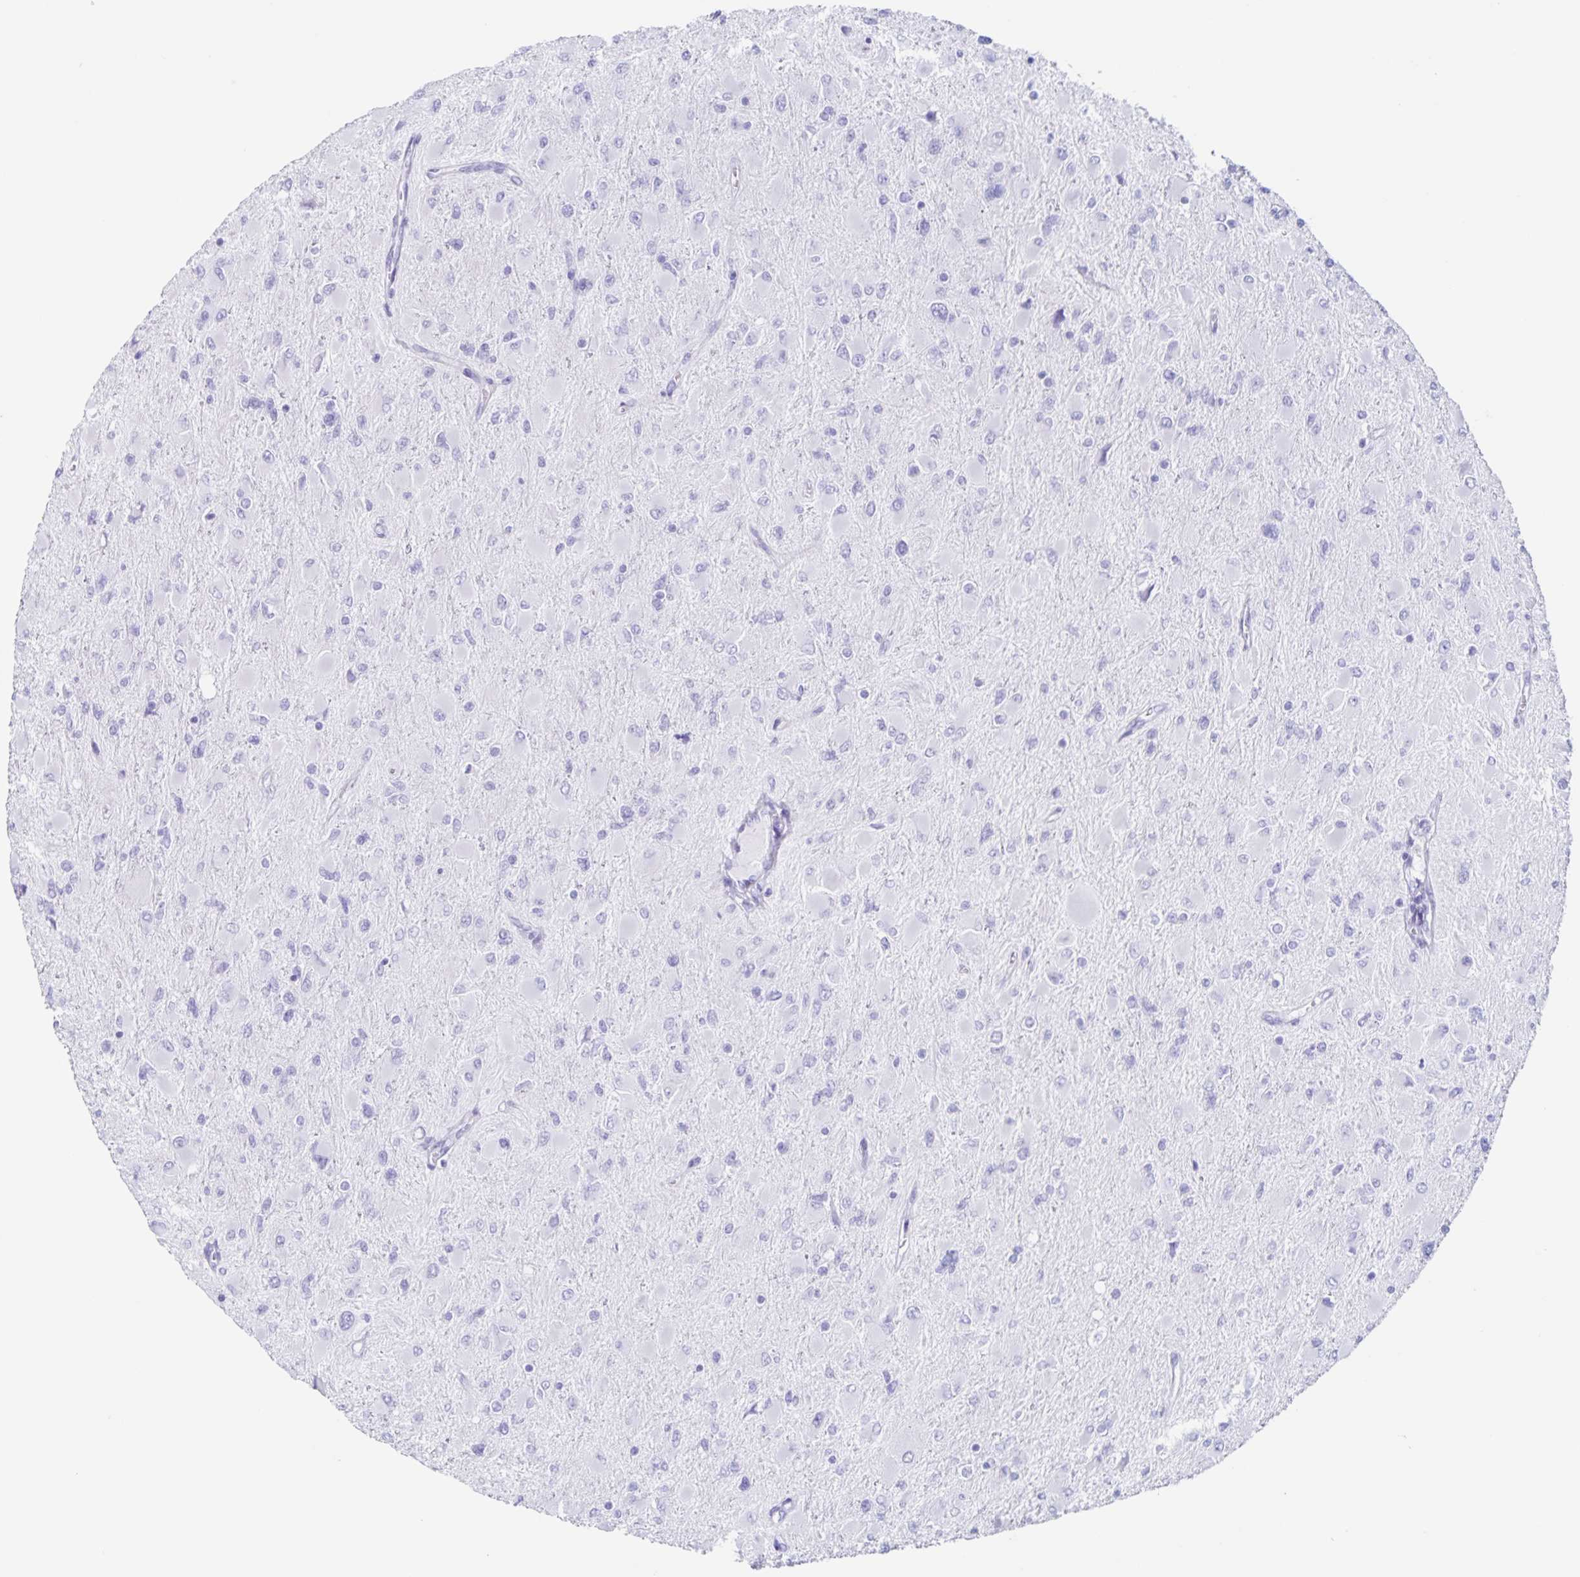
{"staining": {"intensity": "negative", "quantity": "none", "location": "none"}, "tissue": "glioma", "cell_type": "Tumor cells", "image_type": "cancer", "snomed": [{"axis": "morphology", "description": "Glioma, malignant, High grade"}, {"axis": "topography", "description": "Cerebral cortex"}], "caption": "The photomicrograph exhibits no significant expression in tumor cells of malignant glioma (high-grade).", "gene": "C12orf56", "patient": {"sex": "female", "age": 36}}